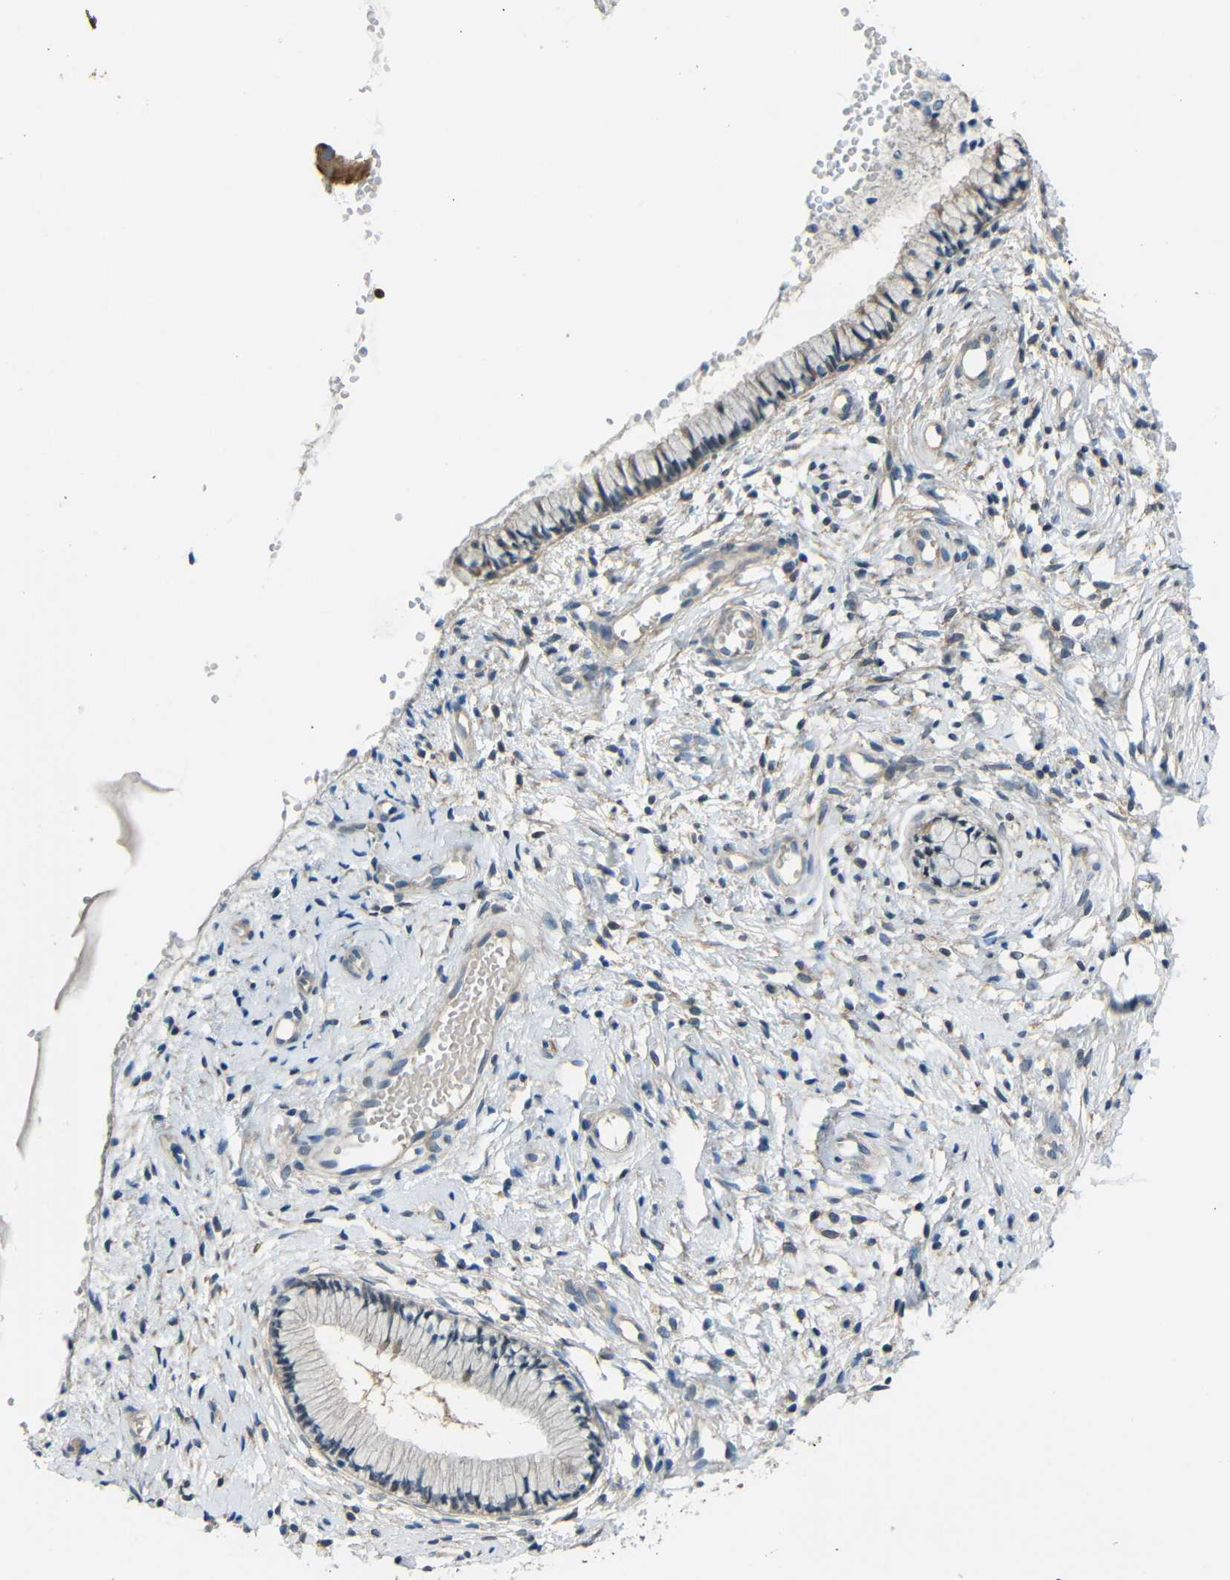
{"staining": {"intensity": "negative", "quantity": "none", "location": "none"}, "tissue": "cervix", "cell_type": "Glandular cells", "image_type": "normal", "snomed": [{"axis": "morphology", "description": "Normal tissue, NOS"}, {"axis": "topography", "description": "Cervix"}], "caption": "Glandular cells show no significant protein positivity in unremarkable cervix.", "gene": "STBD1", "patient": {"sex": "female", "age": 46}}